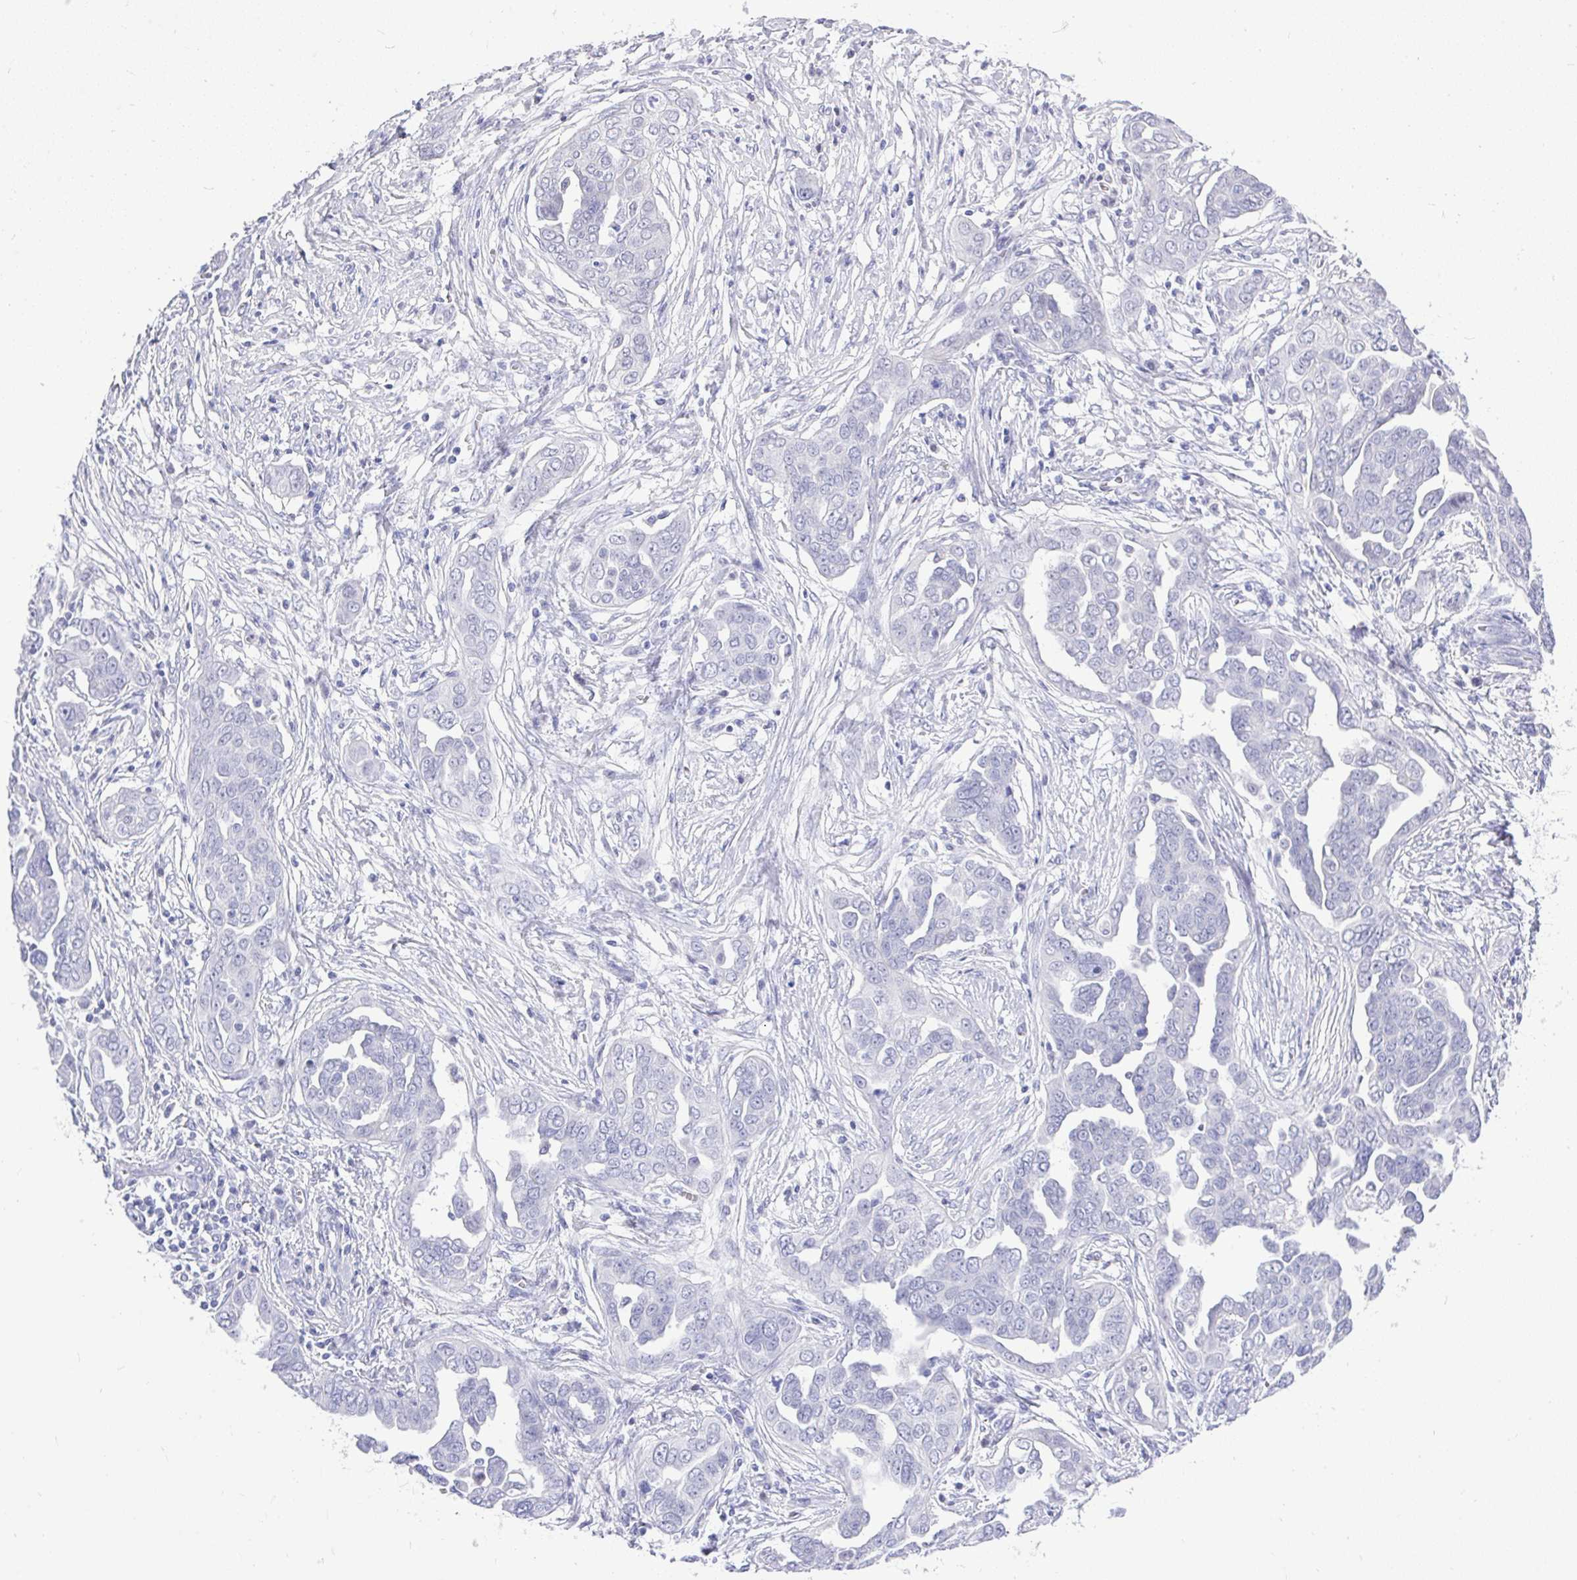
{"staining": {"intensity": "negative", "quantity": "none", "location": "none"}, "tissue": "ovarian cancer", "cell_type": "Tumor cells", "image_type": "cancer", "snomed": [{"axis": "morphology", "description": "Cystadenocarcinoma, serous, NOS"}, {"axis": "topography", "description": "Ovary"}], "caption": "The image demonstrates no staining of tumor cells in ovarian cancer.", "gene": "MS4A12", "patient": {"sex": "female", "age": 59}}